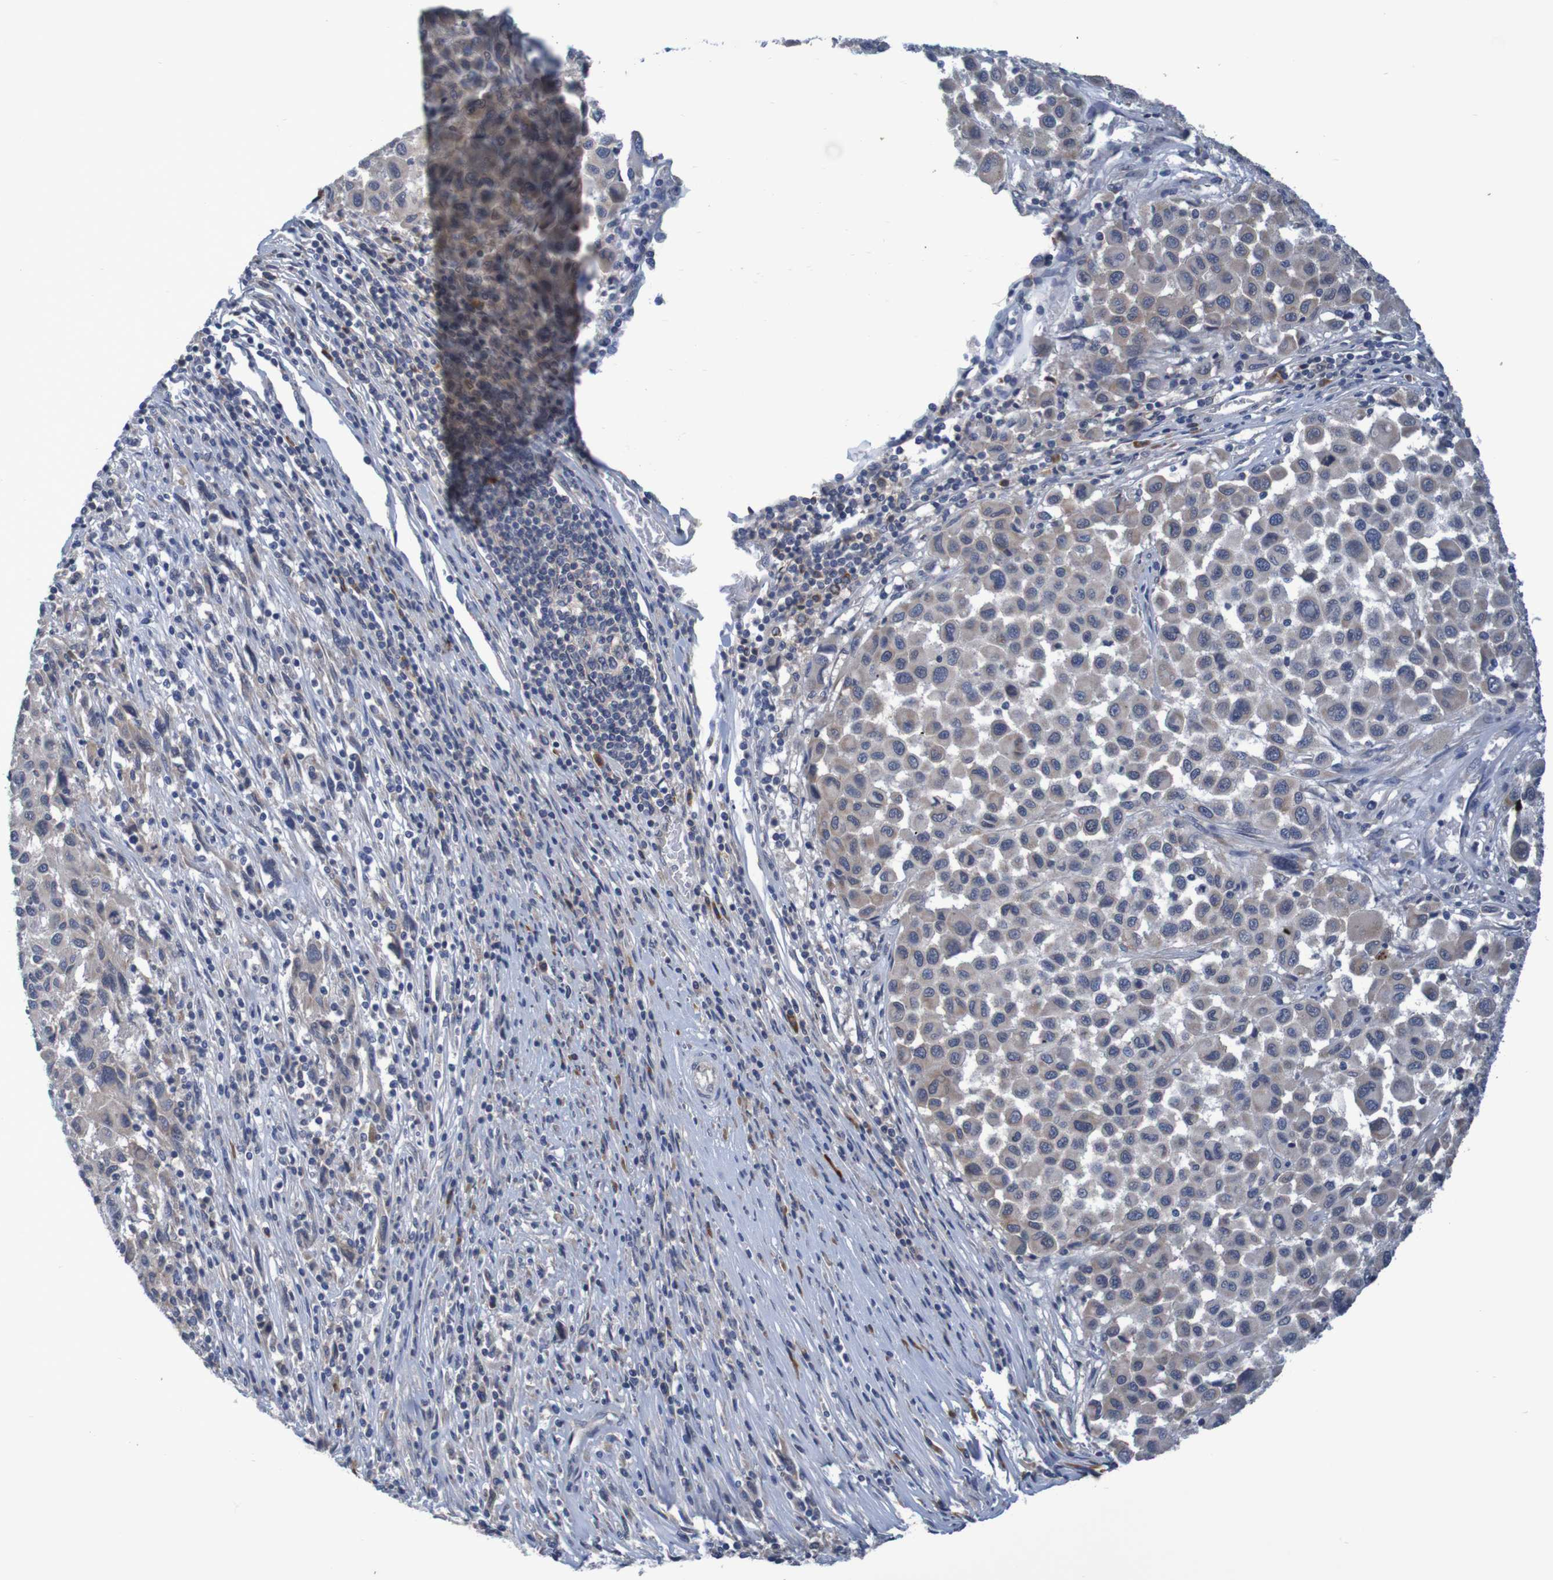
{"staining": {"intensity": "weak", "quantity": ">75%", "location": "cytoplasmic/membranous"}, "tissue": "melanoma", "cell_type": "Tumor cells", "image_type": "cancer", "snomed": [{"axis": "morphology", "description": "Malignant melanoma, Metastatic site"}, {"axis": "topography", "description": "Lymph node"}], "caption": "Weak cytoplasmic/membranous expression is appreciated in approximately >75% of tumor cells in malignant melanoma (metastatic site).", "gene": "LTA", "patient": {"sex": "male", "age": 61}}